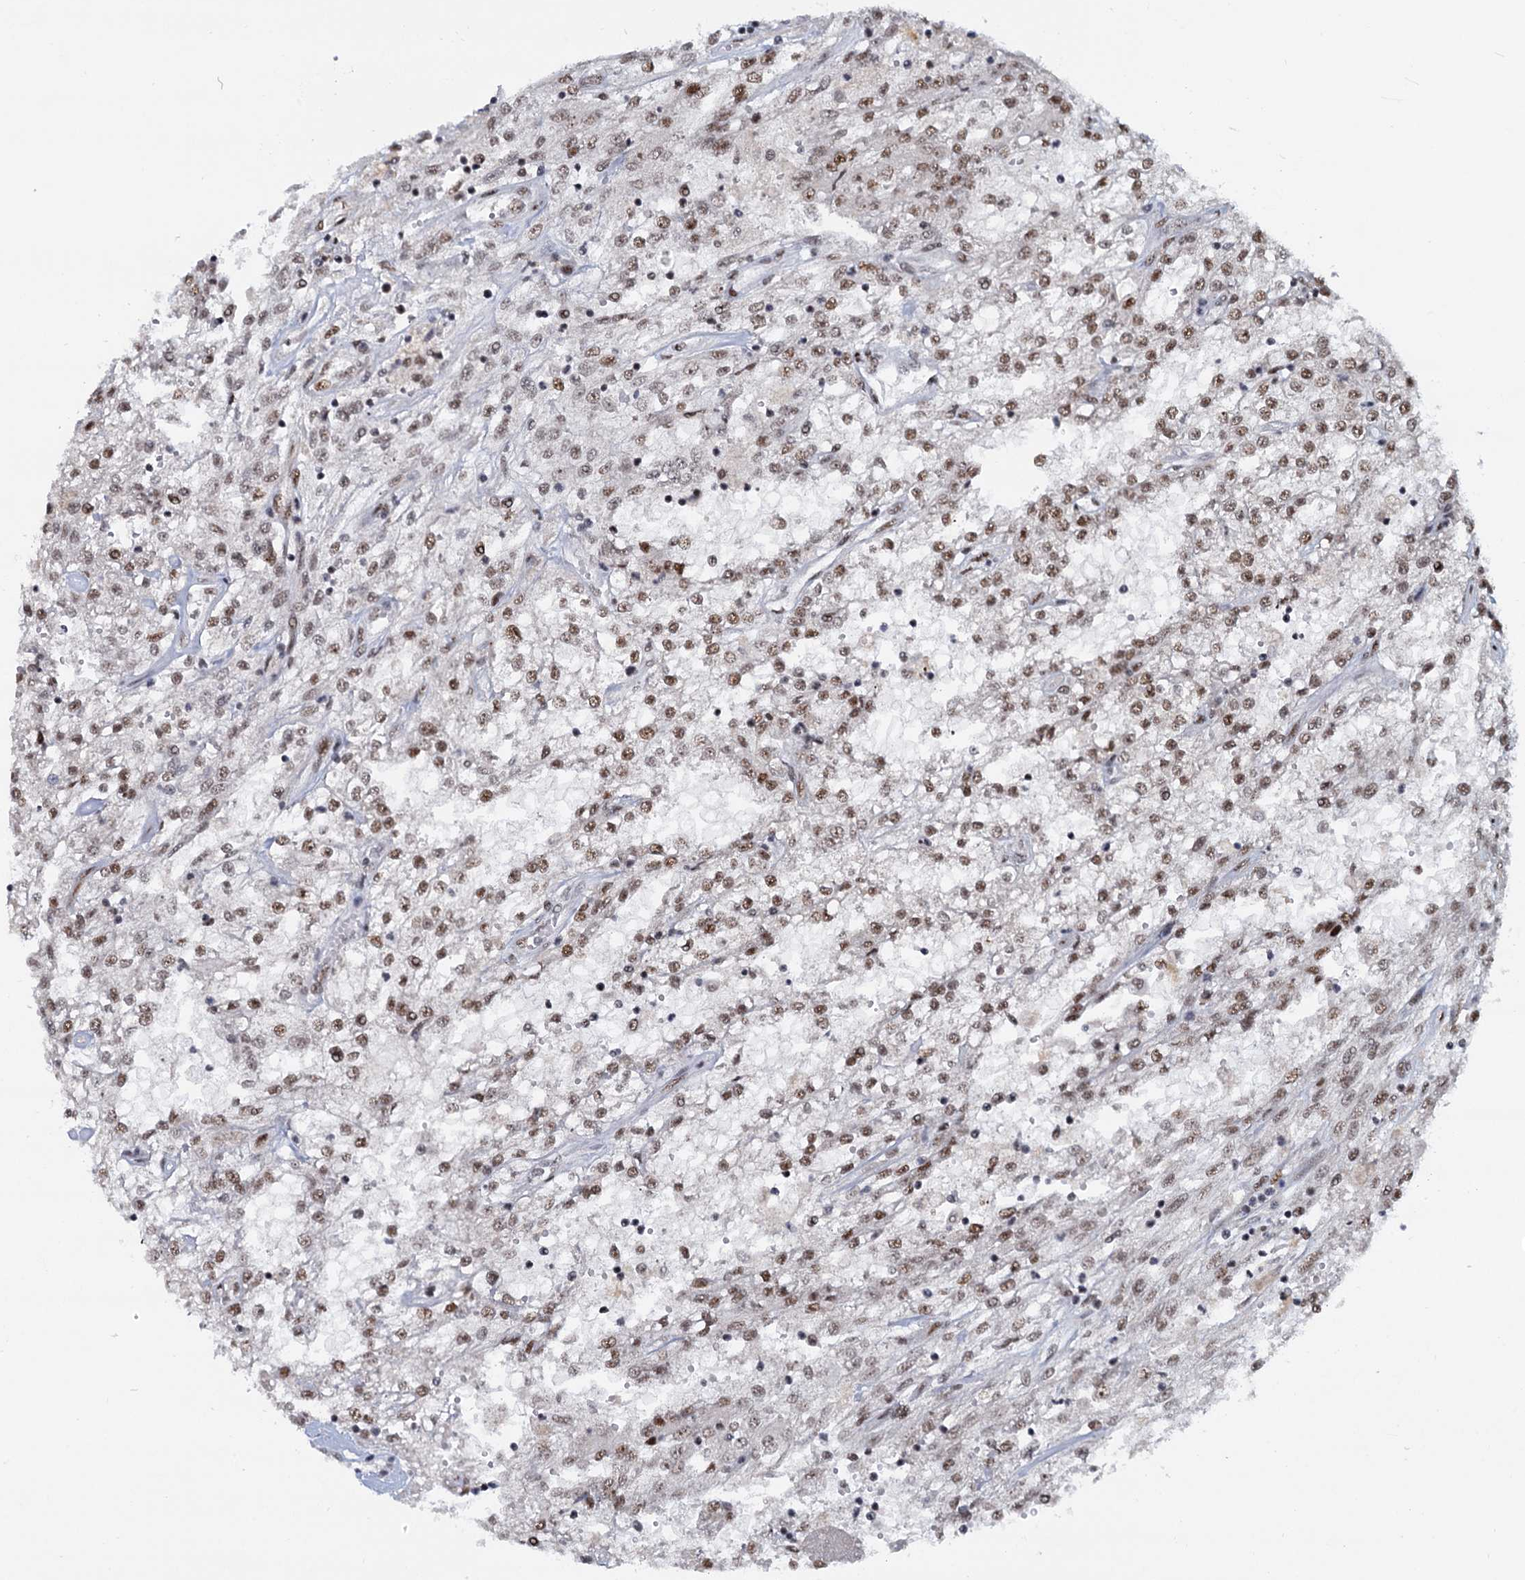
{"staining": {"intensity": "moderate", "quantity": "25%-75%", "location": "nuclear"}, "tissue": "renal cancer", "cell_type": "Tumor cells", "image_type": "cancer", "snomed": [{"axis": "morphology", "description": "Adenocarcinoma, NOS"}, {"axis": "topography", "description": "Kidney"}], "caption": "DAB immunohistochemical staining of human renal cancer (adenocarcinoma) shows moderate nuclear protein positivity in approximately 25%-75% of tumor cells. The protein is stained brown, and the nuclei are stained in blue (DAB (3,3'-diaminobenzidine) IHC with brightfield microscopy, high magnification).", "gene": "WBP4", "patient": {"sex": "female", "age": 52}}